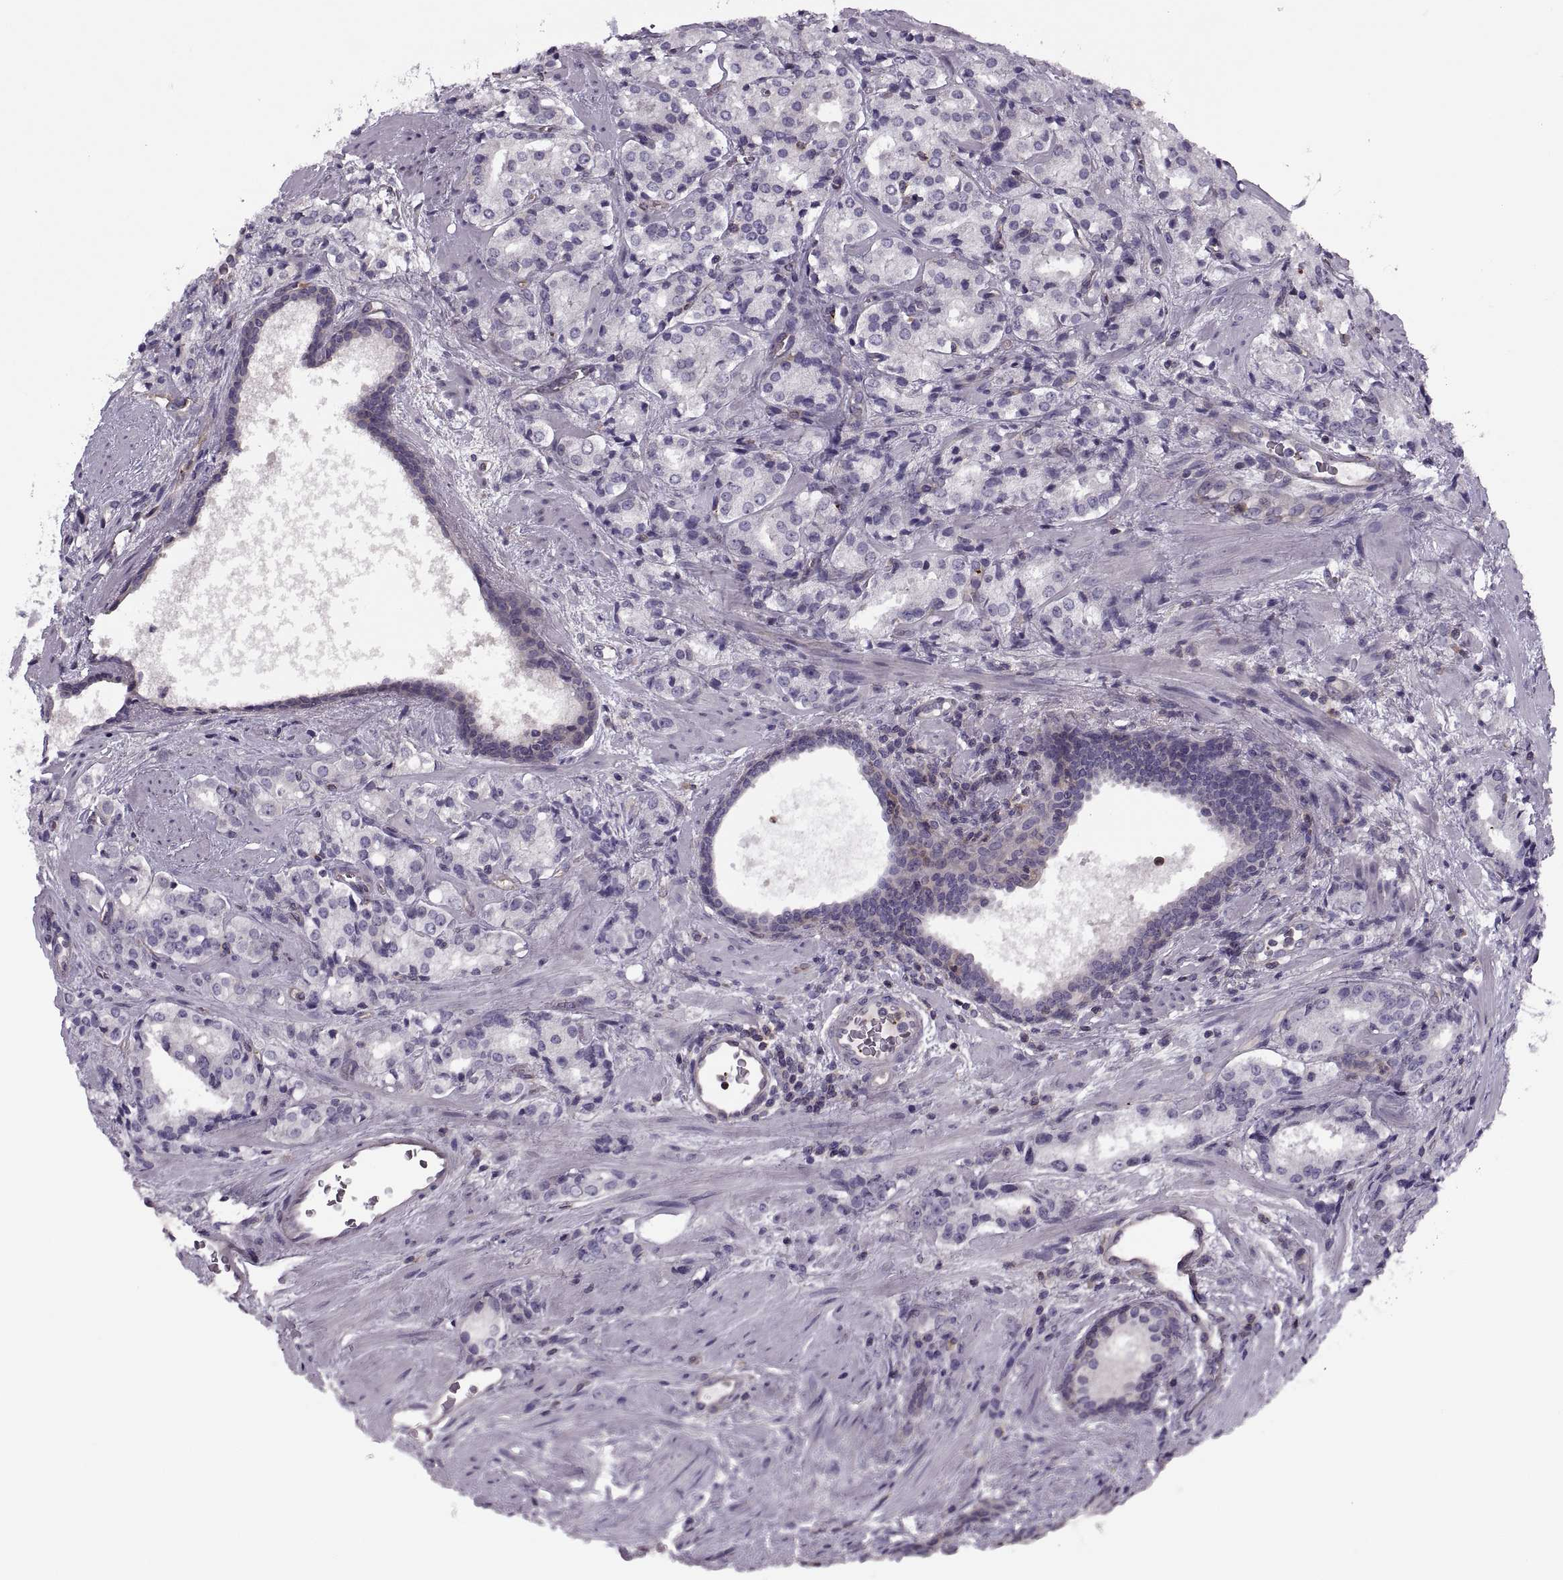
{"staining": {"intensity": "negative", "quantity": "none", "location": "none"}, "tissue": "prostate cancer", "cell_type": "Tumor cells", "image_type": "cancer", "snomed": [{"axis": "morphology", "description": "Adenocarcinoma, Low grade"}, {"axis": "topography", "description": "Prostate"}], "caption": "High power microscopy image of an immunohistochemistry (IHC) micrograph of low-grade adenocarcinoma (prostate), revealing no significant positivity in tumor cells. (Stains: DAB (3,3'-diaminobenzidine) IHC with hematoxylin counter stain, Microscopy: brightfield microscopy at high magnification).", "gene": "SLC2A3", "patient": {"sex": "male", "age": 56}}